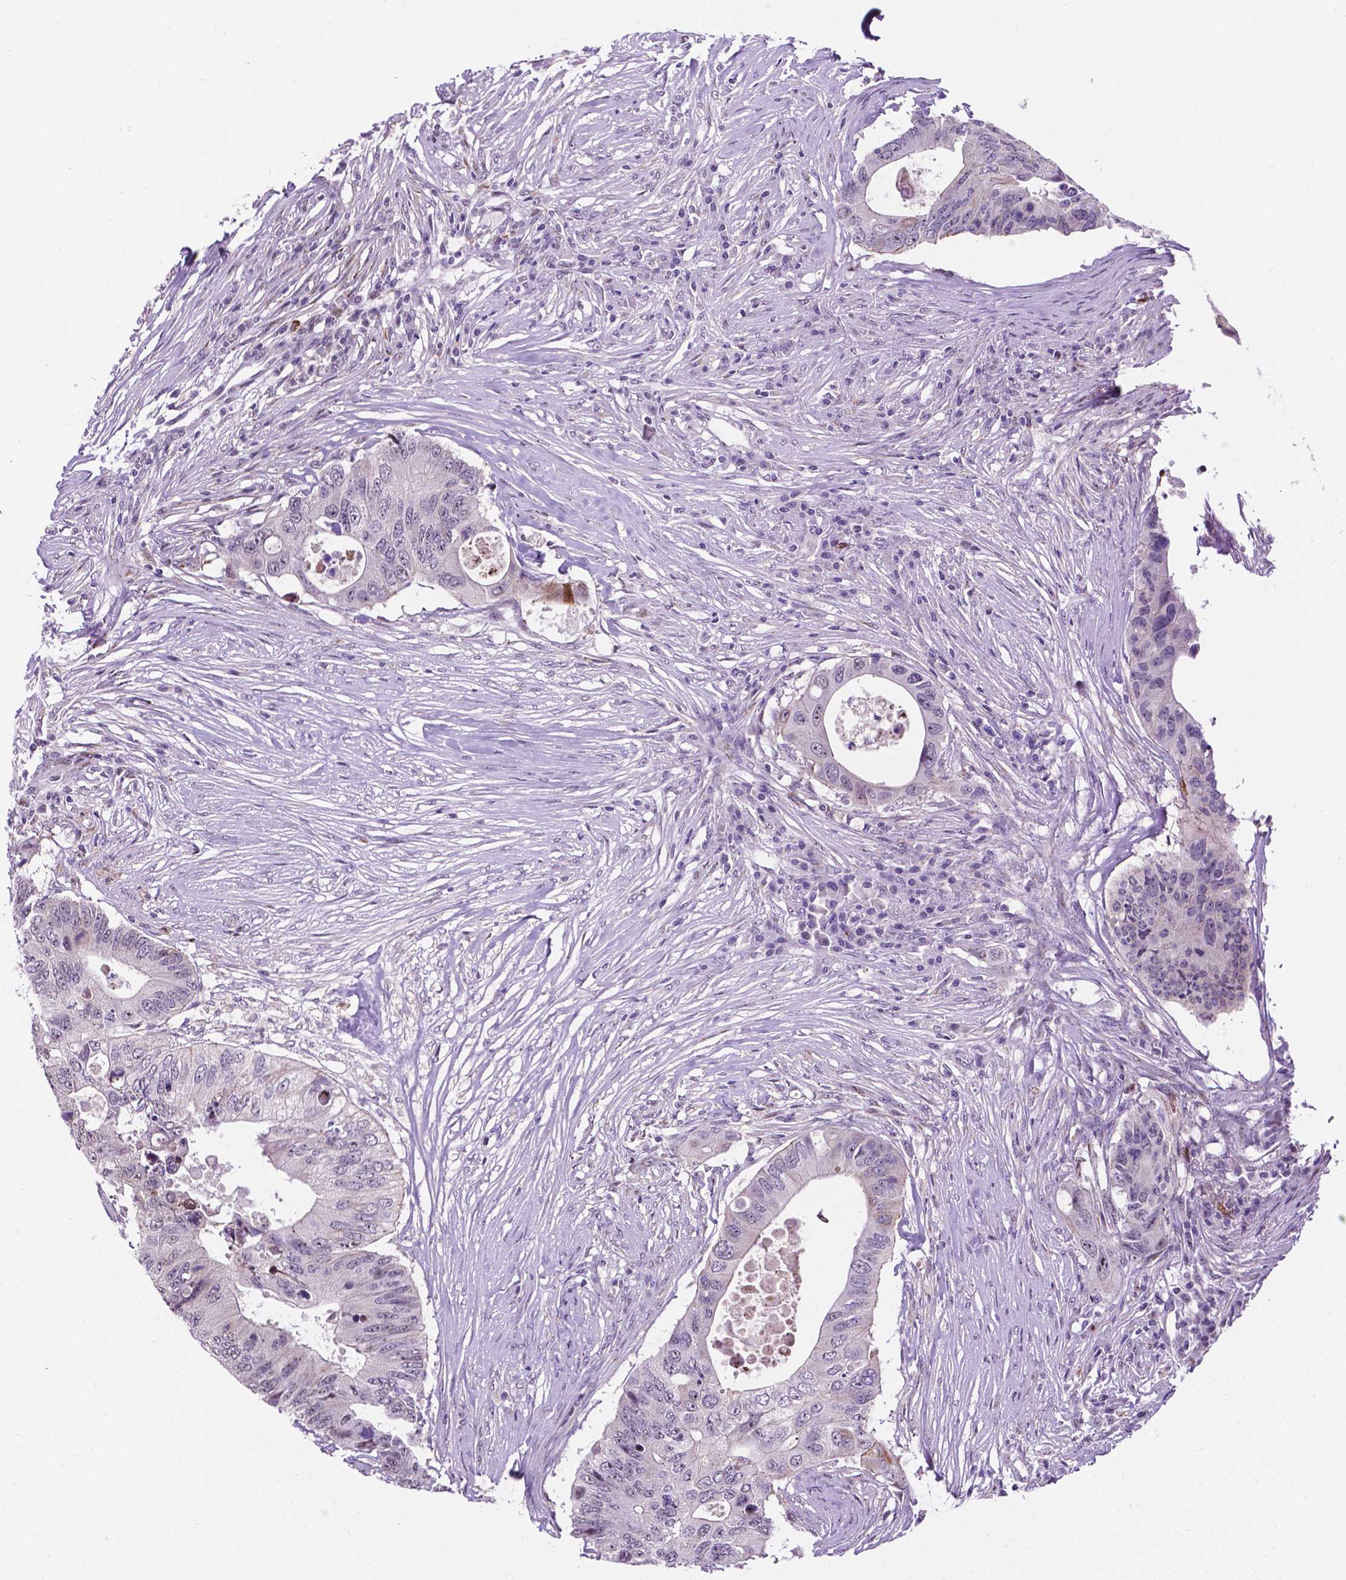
{"staining": {"intensity": "negative", "quantity": "none", "location": "none"}, "tissue": "colorectal cancer", "cell_type": "Tumor cells", "image_type": "cancer", "snomed": [{"axis": "morphology", "description": "Adenocarcinoma, NOS"}, {"axis": "topography", "description": "Colon"}], "caption": "Micrograph shows no significant protein staining in tumor cells of colorectal cancer. (DAB immunohistochemistry visualized using brightfield microscopy, high magnification).", "gene": "SMAD3", "patient": {"sex": "male", "age": 71}}